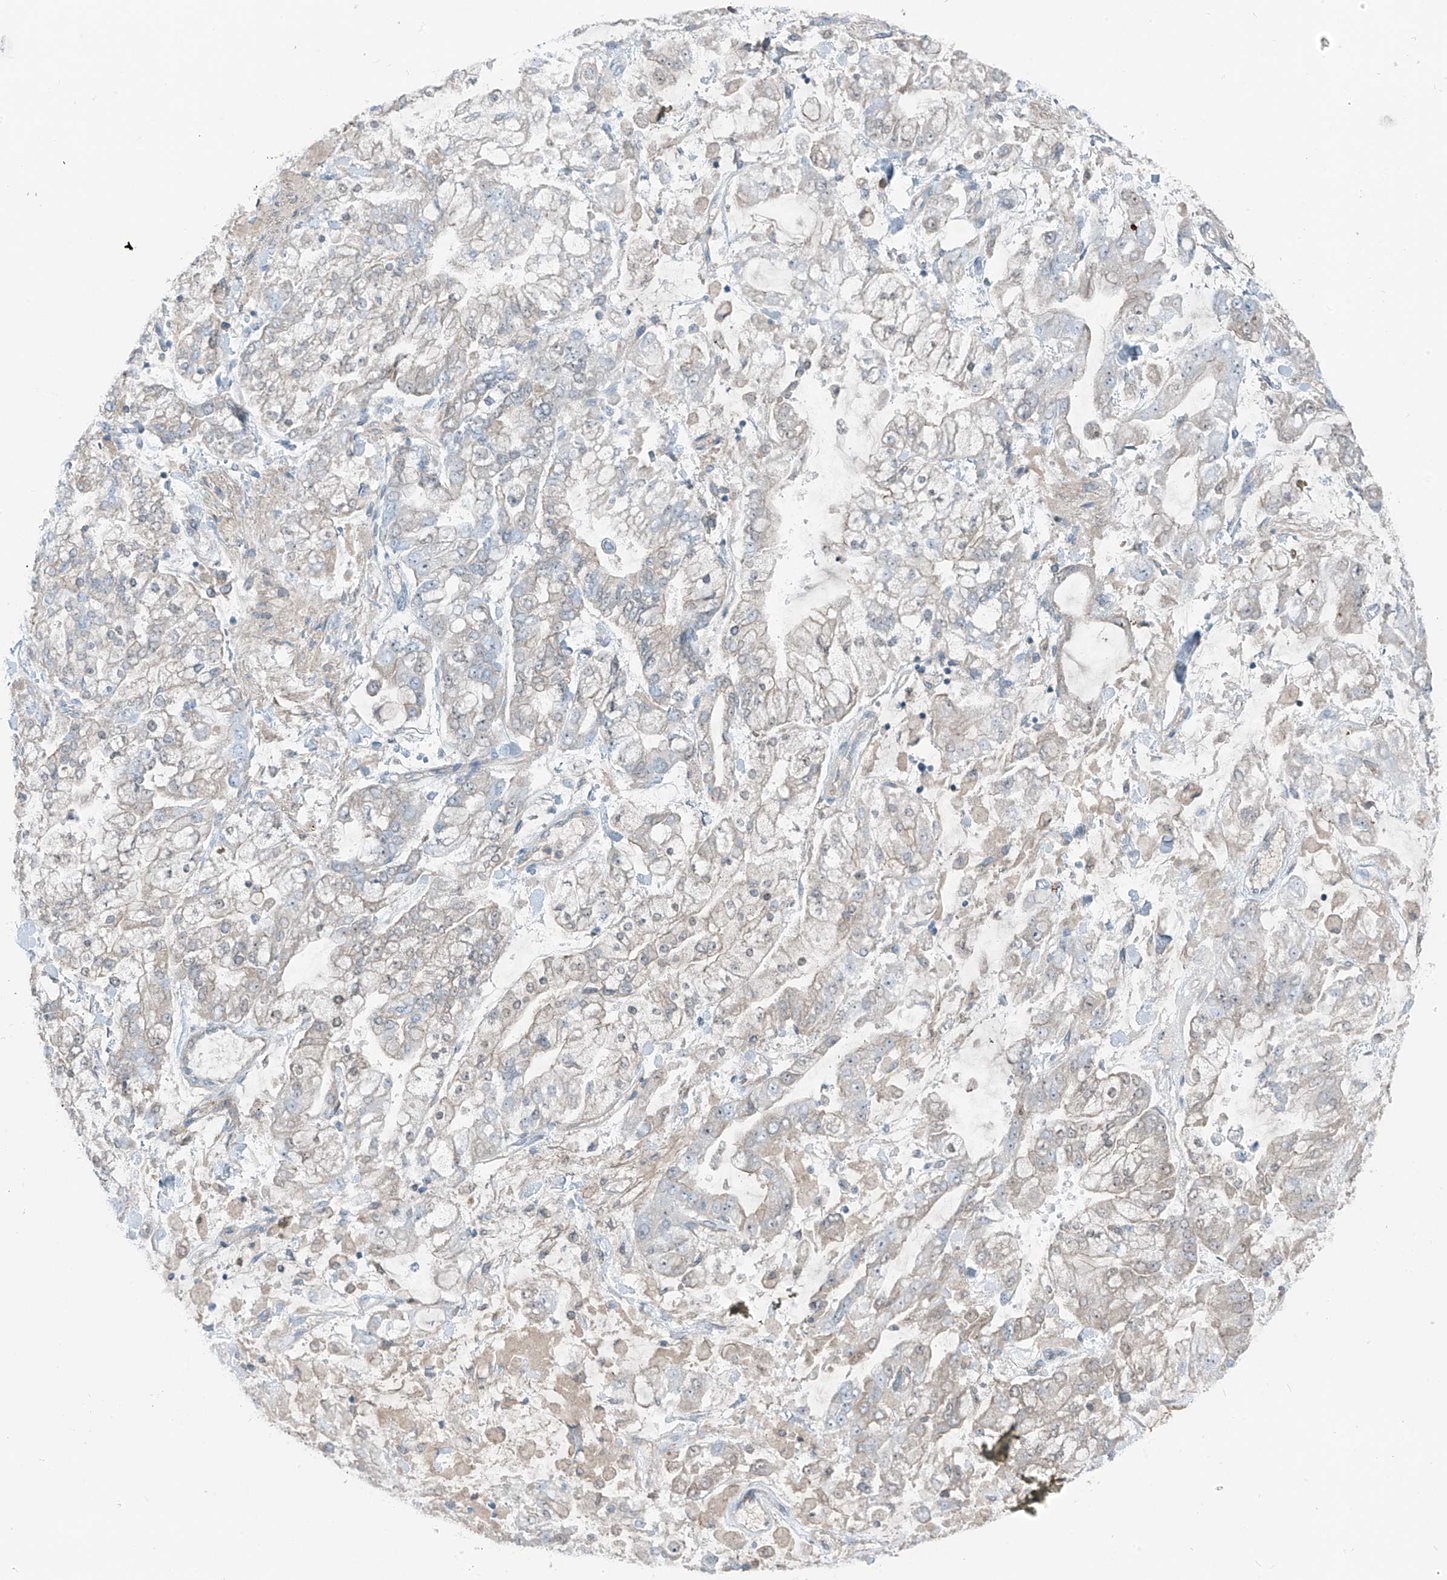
{"staining": {"intensity": "negative", "quantity": "none", "location": "none"}, "tissue": "stomach cancer", "cell_type": "Tumor cells", "image_type": "cancer", "snomed": [{"axis": "morphology", "description": "Normal tissue, NOS"}, {"axis": "morphology", "description": "Adenocarcinoma, NOS"}, {"axis": "topography", "description": "Stomach, upper"}, {"axis": "topography", "description": "Stomach"}], "caption": "Immunohistochemical staining of human adenocarcinoma (stomach) displays no significant positivity in tumor cells.", "gene": "FAM131C", "patient": {"sex": "male", "age": 76}}